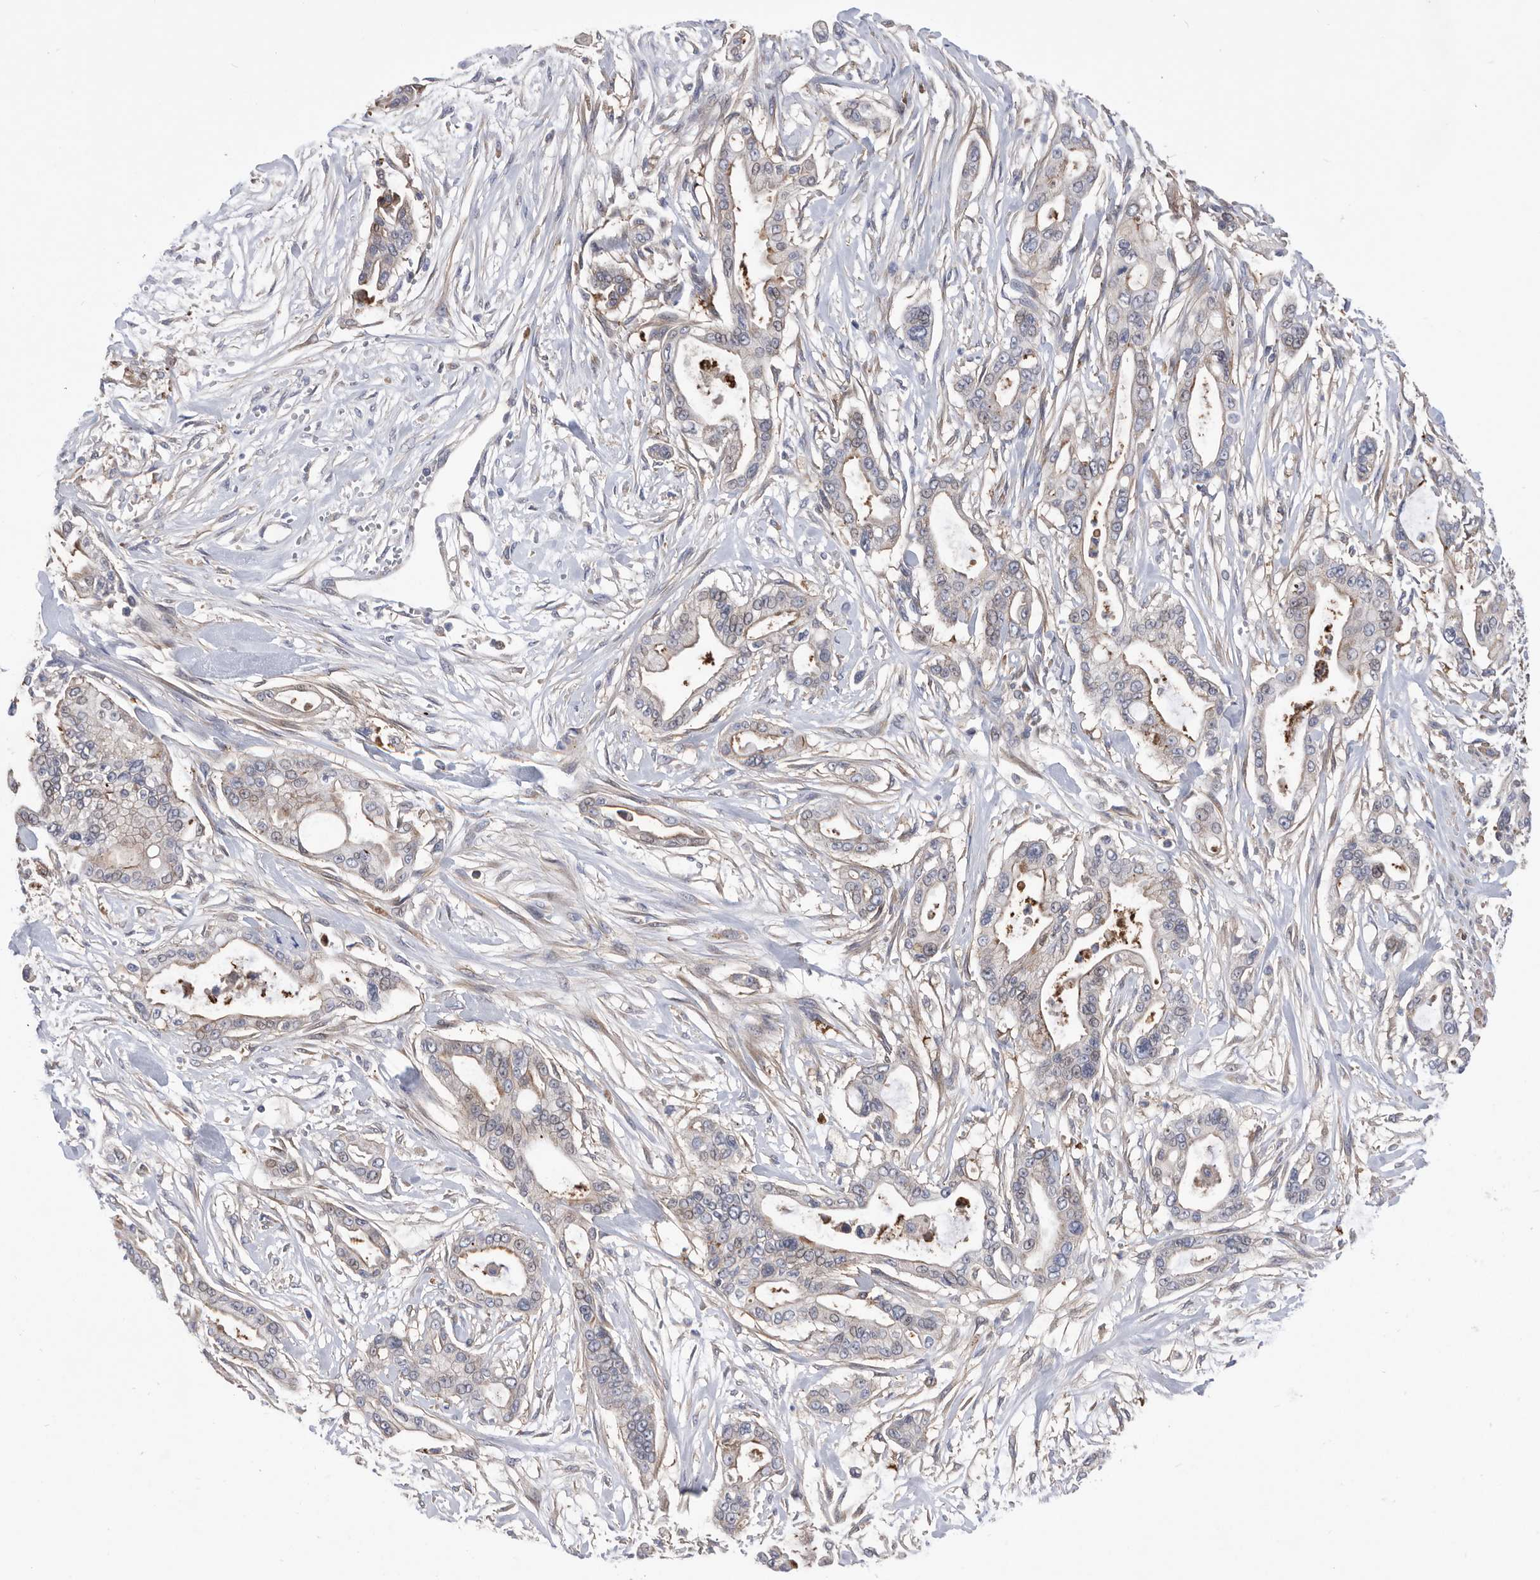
{"staining": {"intensity": "weak", "quantity": "<25%", "location": "cytoplasmic/membranous"}, "tissue": "pancreatic cancer", "cell_type": "Tumor cells", "image_type": "cancer", "snomed": [{"axis": "morphology", "description": "Adenocarcinoma, NOS"}, {"axis": "topography", "description": "Pancreas"}], "caption": "High power microscopy photomicrograph of an IHC image of adenocarcinoma (pancreatic), revealing no significant staining in tumor cells.", "gene": "BAIAP3", "patient": {"sex": "male", "age": 68}}